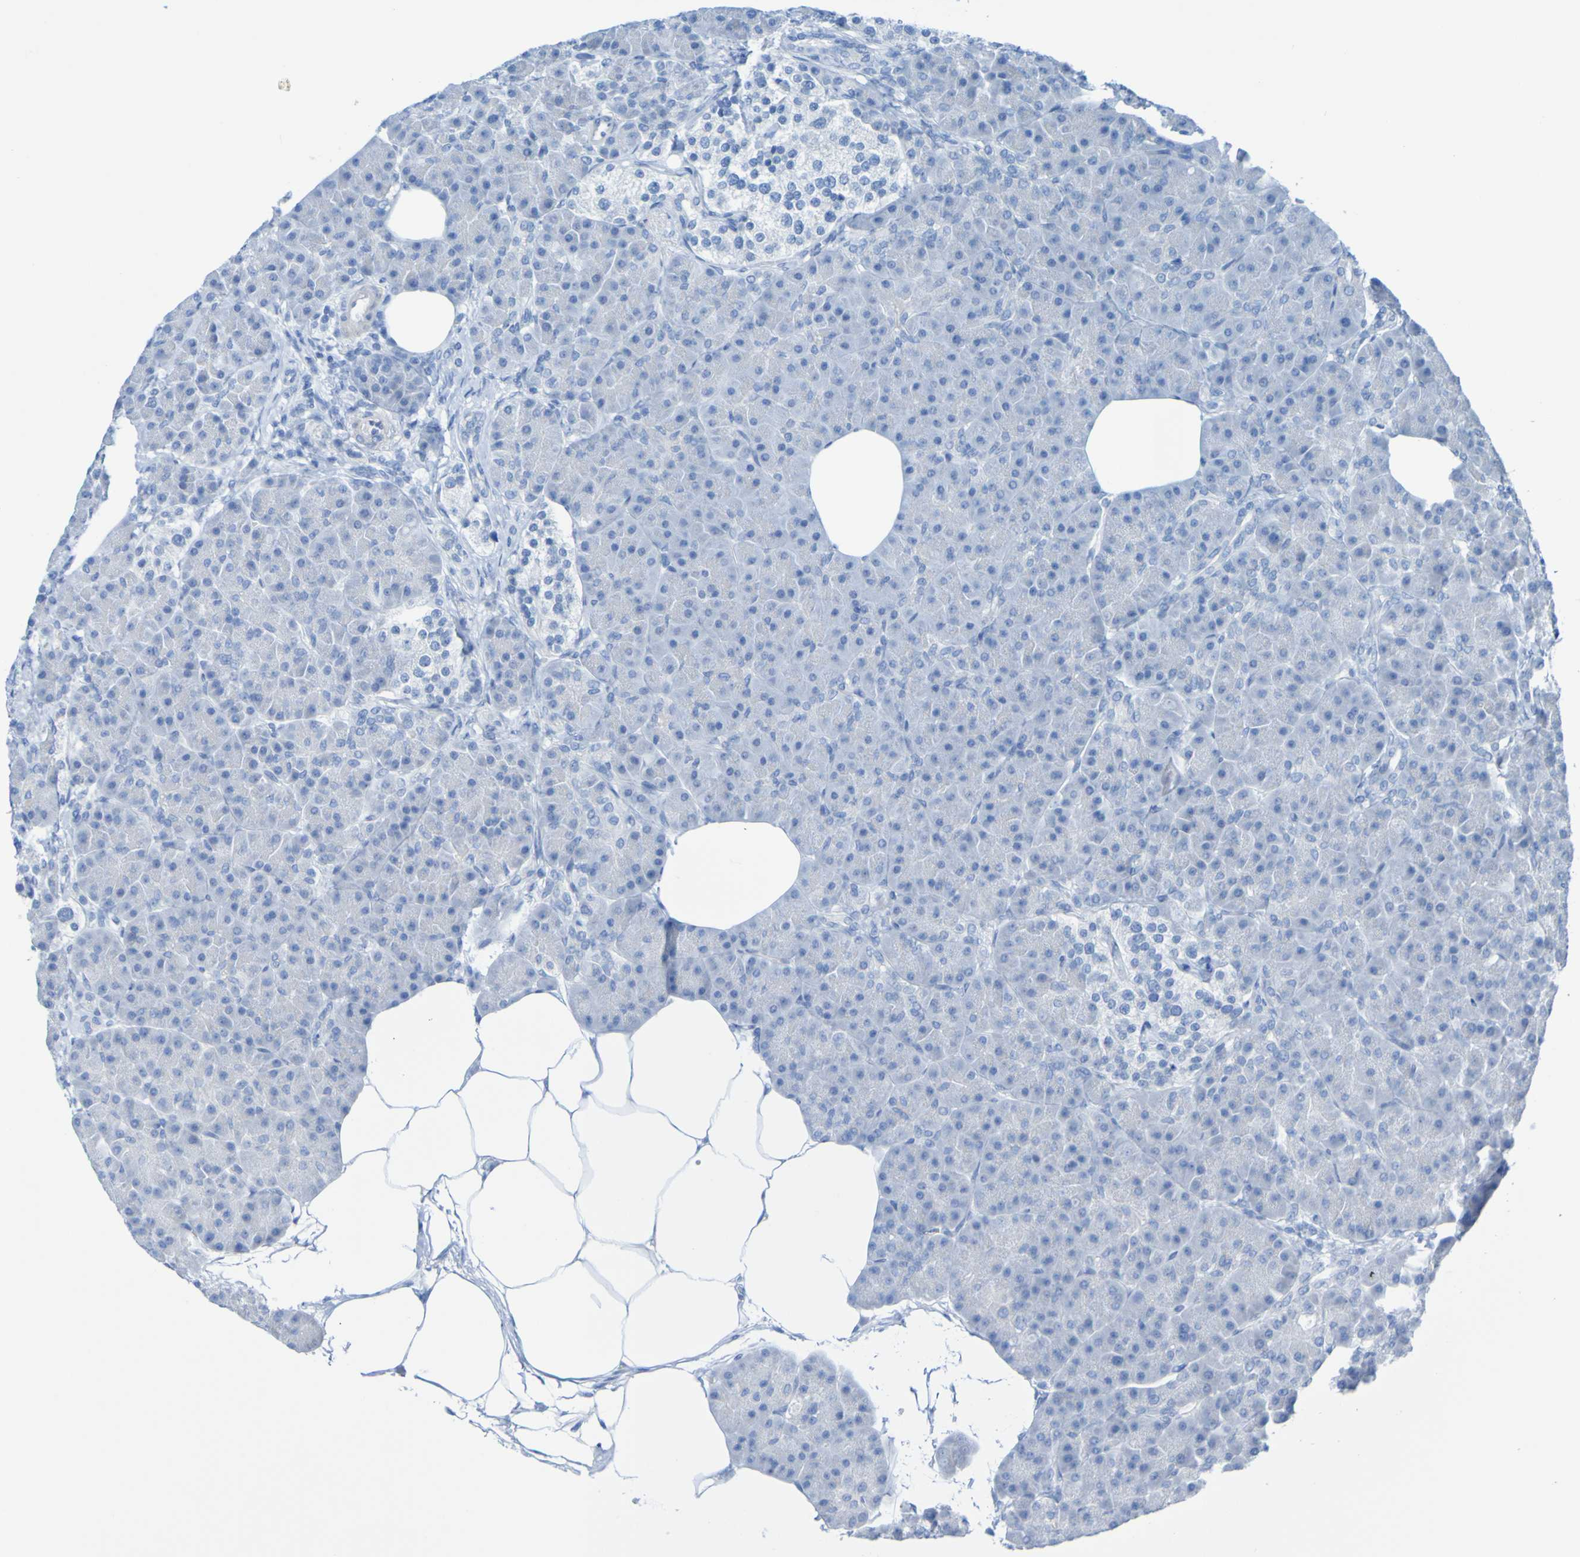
{"staining": {"intensity": "negative", "quantity": "none", "location": "none"}, "tissue": "pancreas", "cell_type": "Exocrine glandular cells", "image_type": "normal", "snomed": [{"axis": "morphology", "description": "Normal tissue, NOS"}, {"axis": "topography", "description": "Pancreas"}], "caption": "This is a image of immunohistochemistry (IHC) staining of normal pancreas, which shows no staining in exocrine glandular cells. (DAB immunohistochemistry with hematoxylin counter stain).", "gene": "ACMSD", "patient": {"sex": "female", "age": 70}}